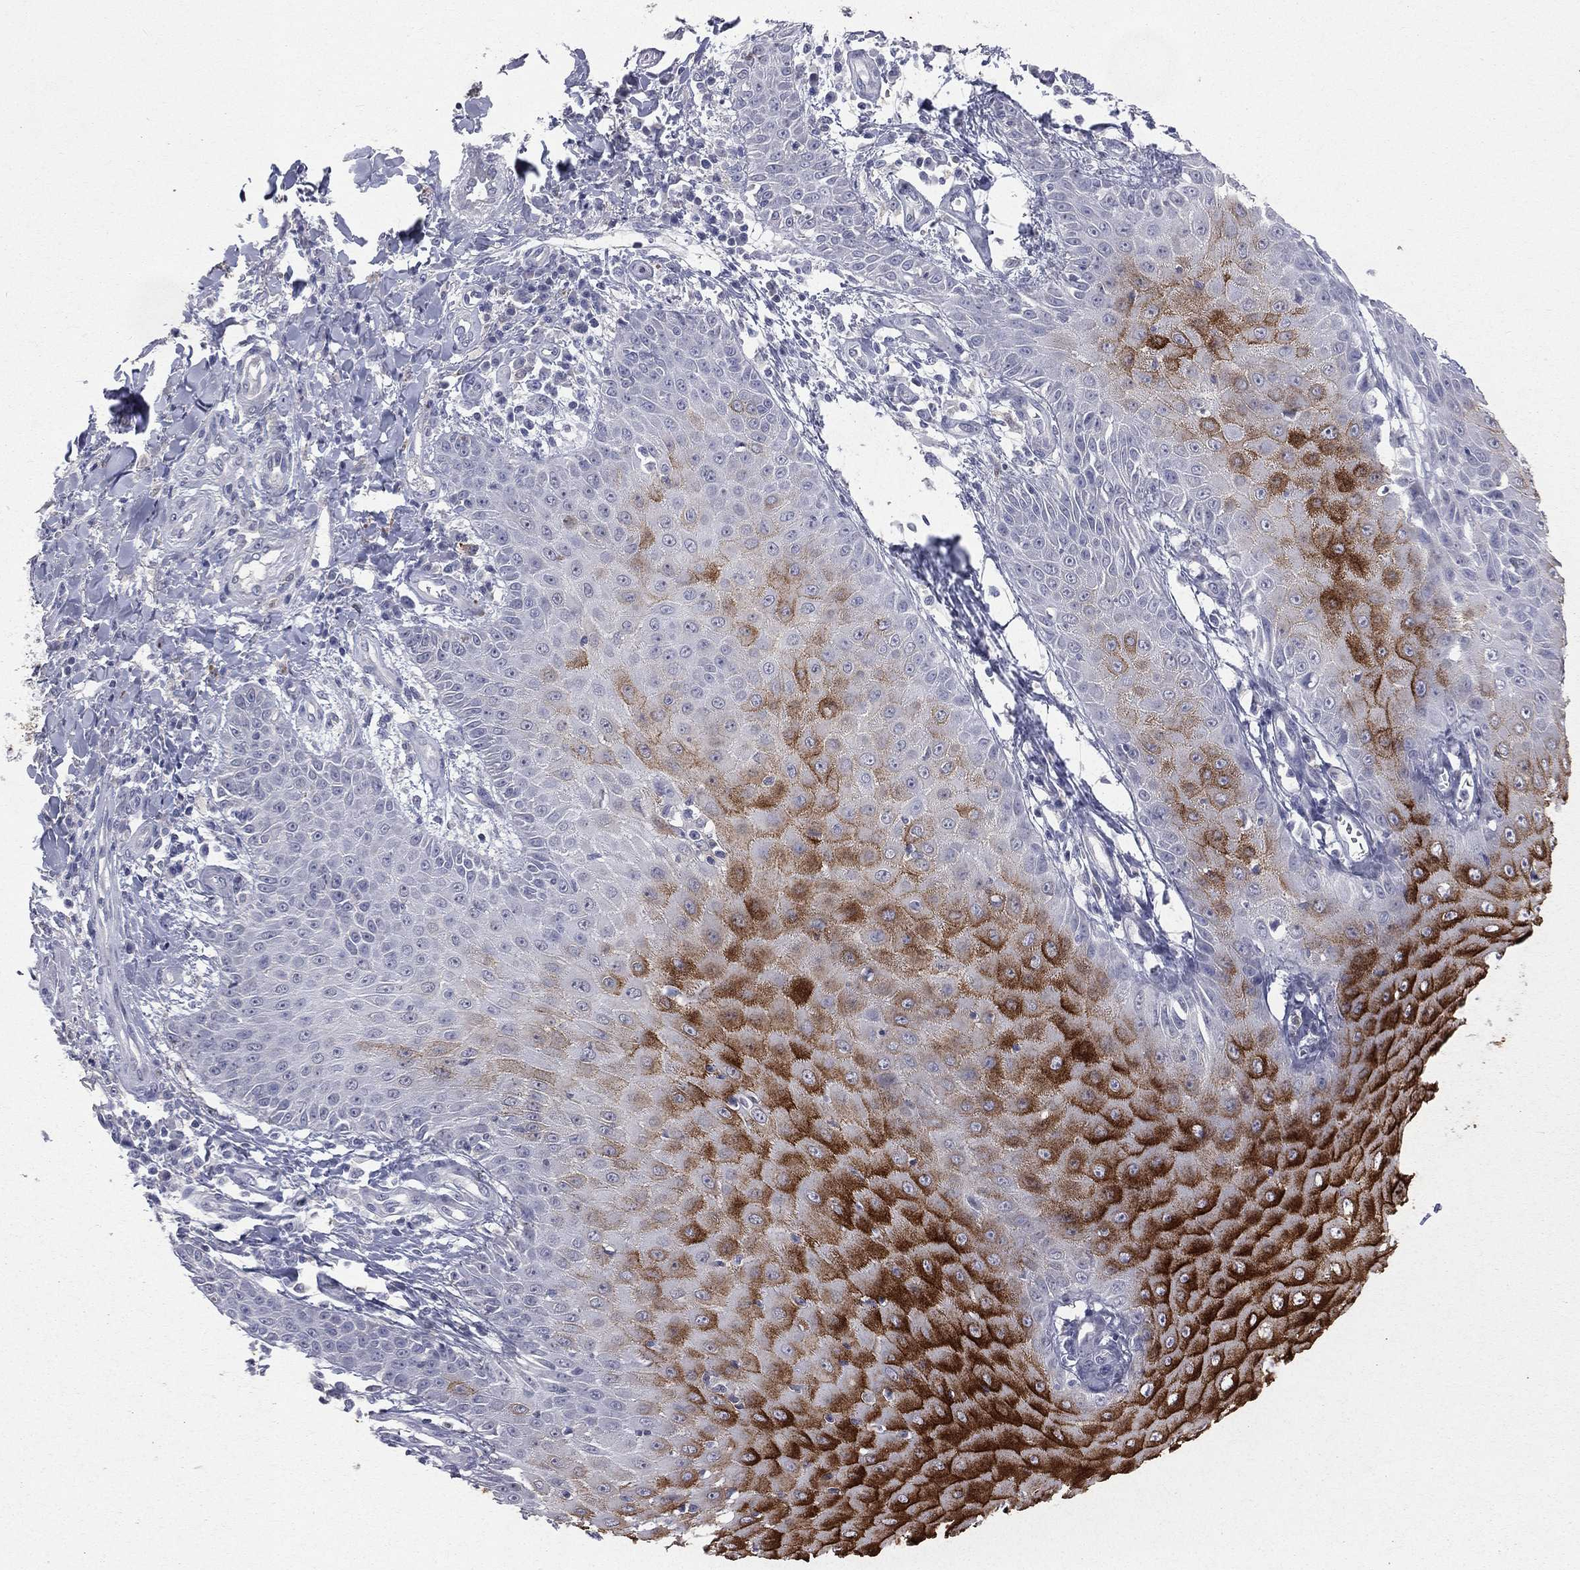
{"staining": {"intensity": "strong", "quantity": "25%-75%", "location": "cytoplasmic/membranous"}, "tissue": "skin cancer", "cell_type": "Tumor cells", "image_type": "cancer", "snomed": [{"axis": "morphology", "description": "Squamous cell carcinoma, NOS"}, {"axis": "topography", "description": "Skin"}], "caption": "There is high levels of strong cytoplasmic/membranous expression in tumor cells of skin cancer (squamous cell carcinoma), as demonstrated by immunohistochemical staining (brown color).", "gene": "DMKN", "patient": {"sex": "male", "age": 70}}